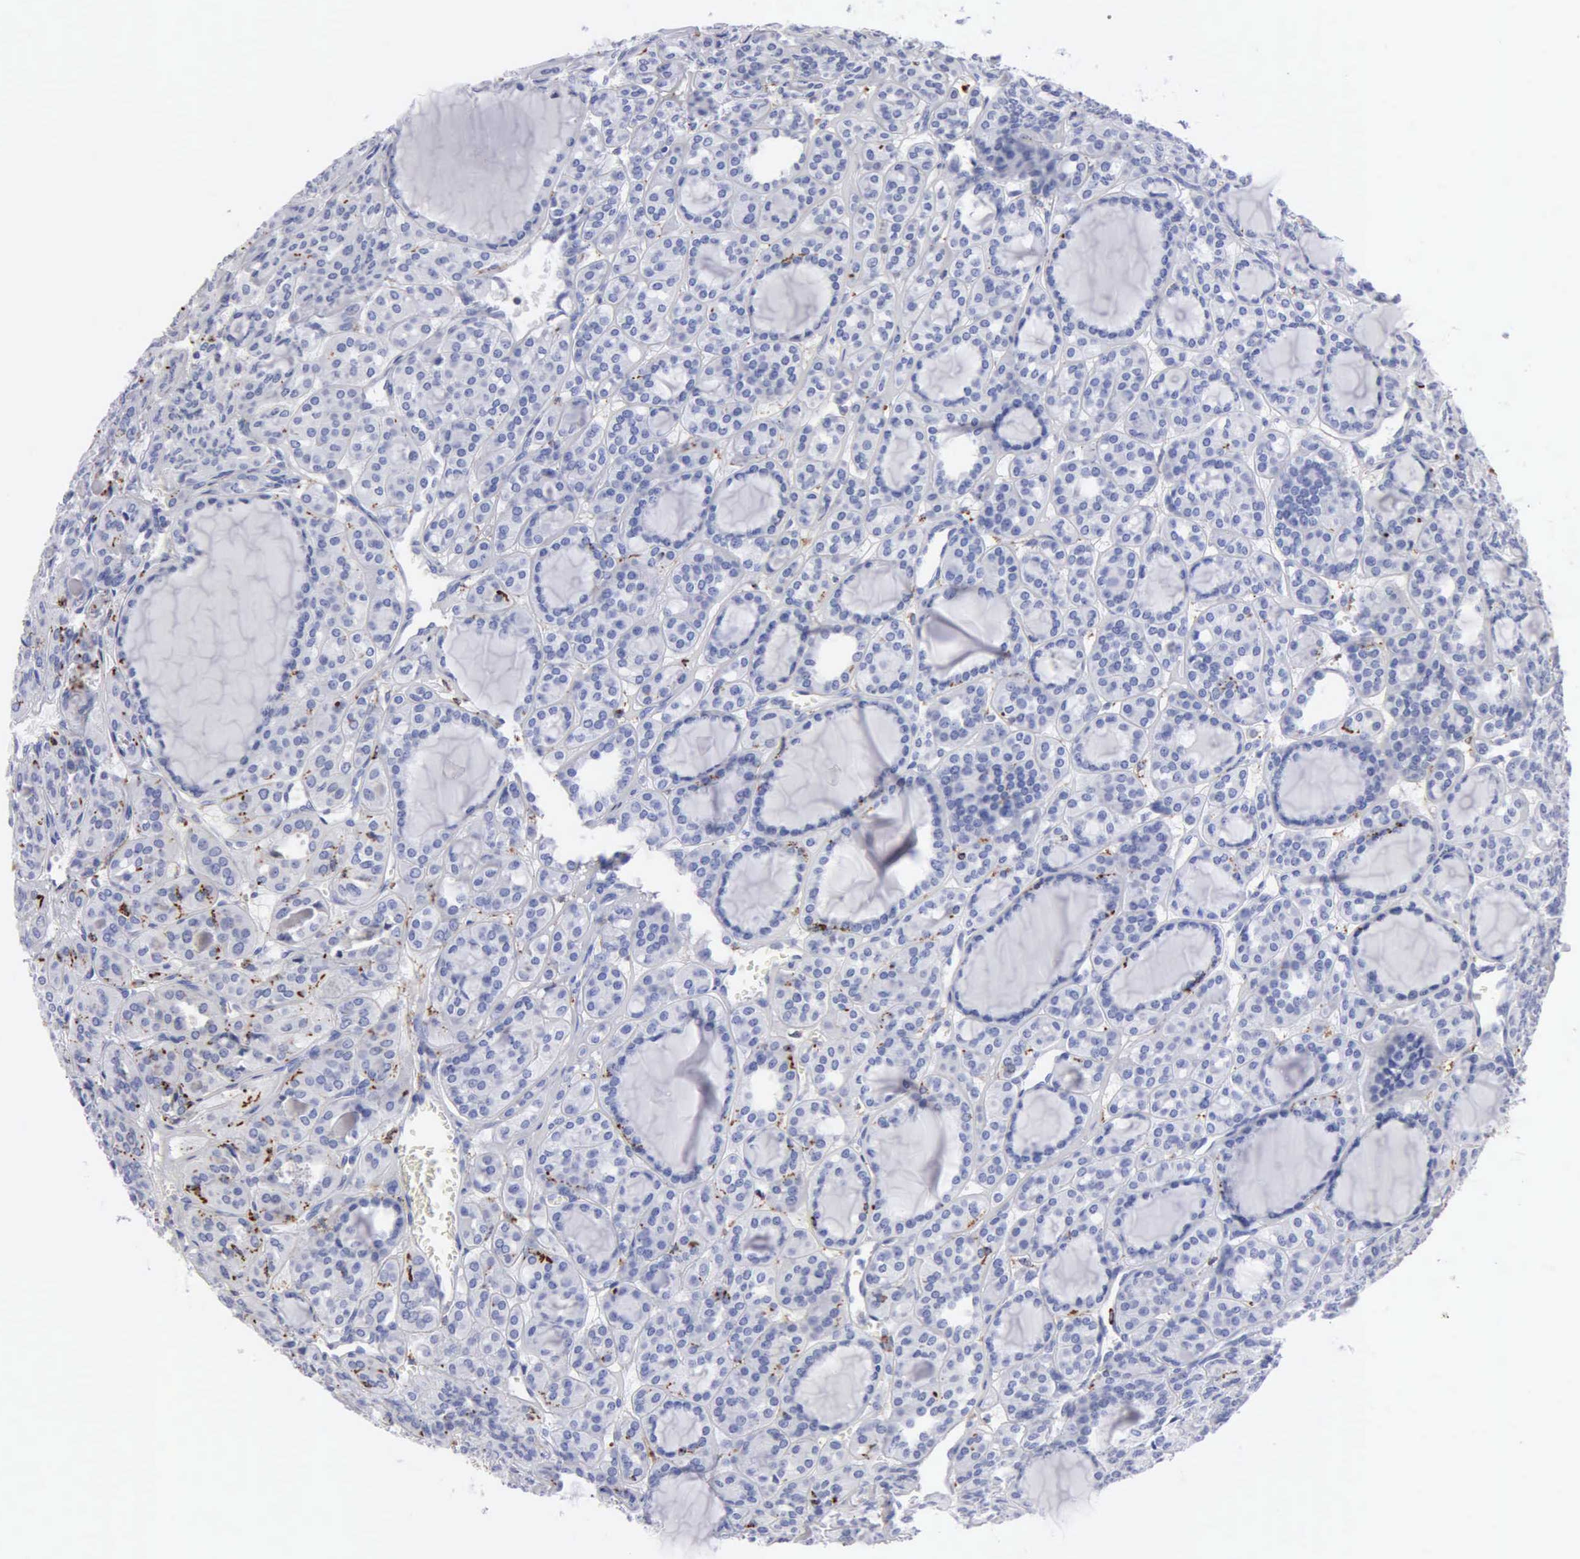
{"staining": {"intensity": "weak", "quantity": "<25%", "location": "cytoplasmic/membranous"}, "tissue": "thyroid cancer", "cell_type": "Tumor cells", "image_type": "cancer", "snomed": [{"axis": "morphology", "description": "Follicular adenoma carcinoma, NOS"}, {"axis": "topography", "description": "Thyroid gland"}], "caption": "Tumor cells are negative for protein expression in human follicular adenoma carcinoma (thyroid).", "gene": "CTSH", "patient": {"sex": "female", "age": 71}}